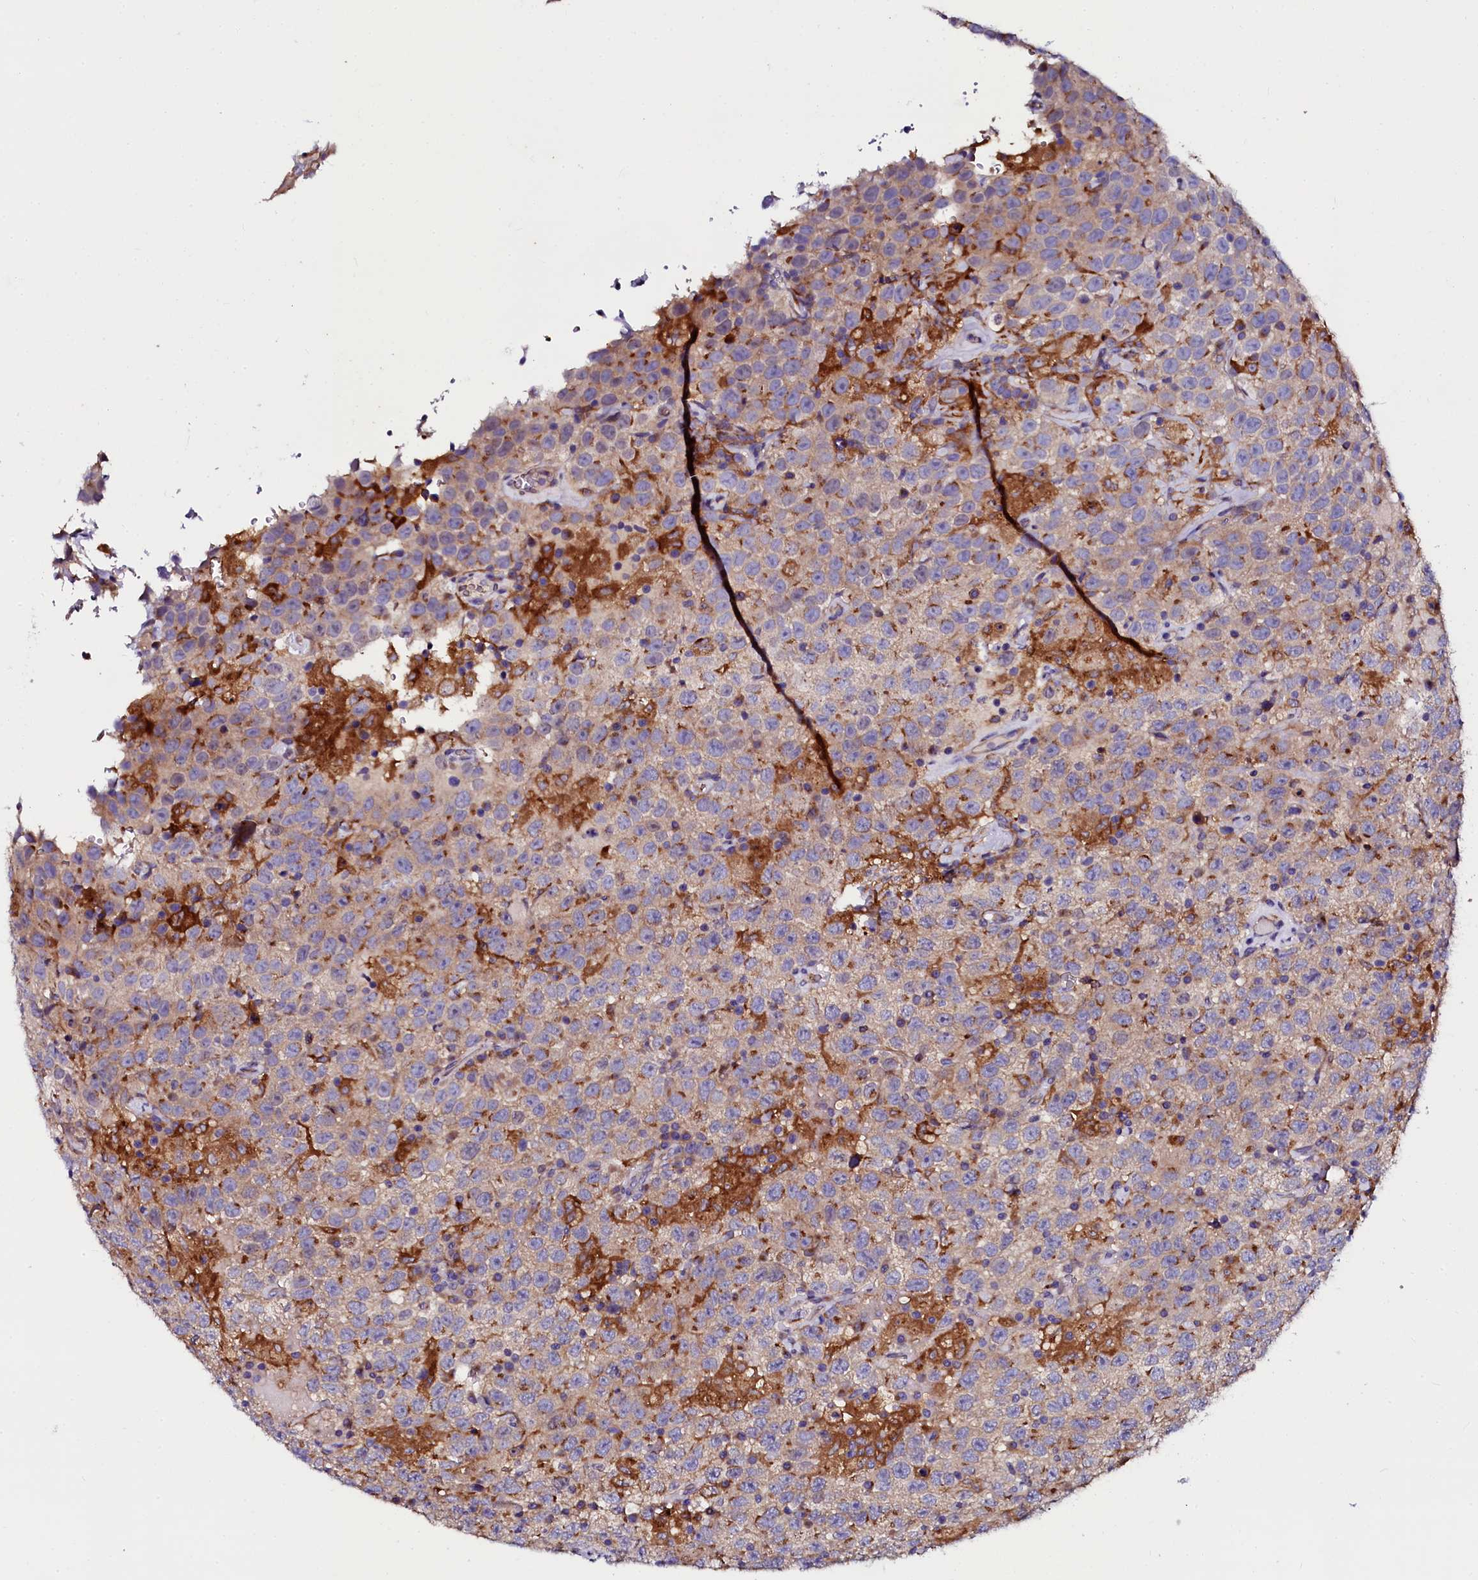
{"staining": {"intensity": "moderate", "quantity": "25%-75%", "location": "cytoplasmic/membranous"}, "tissue": "testis cancer", "cell_type": "Tumor cells", "image_type": "cancer", "snomed": [{"axis": "morphology", "description": "Seminoma, NOS"}, {"axis": "topography", "description": "Testis"}], "caption": "Protein analysis of seminoma (testis) tissue demonstrates moderate cytoplasmic/membranous positivity in approximately 25%-75% of tumor cells.", "gene": "OTOL1", "patient": {"sex": "male", "age": 41}}